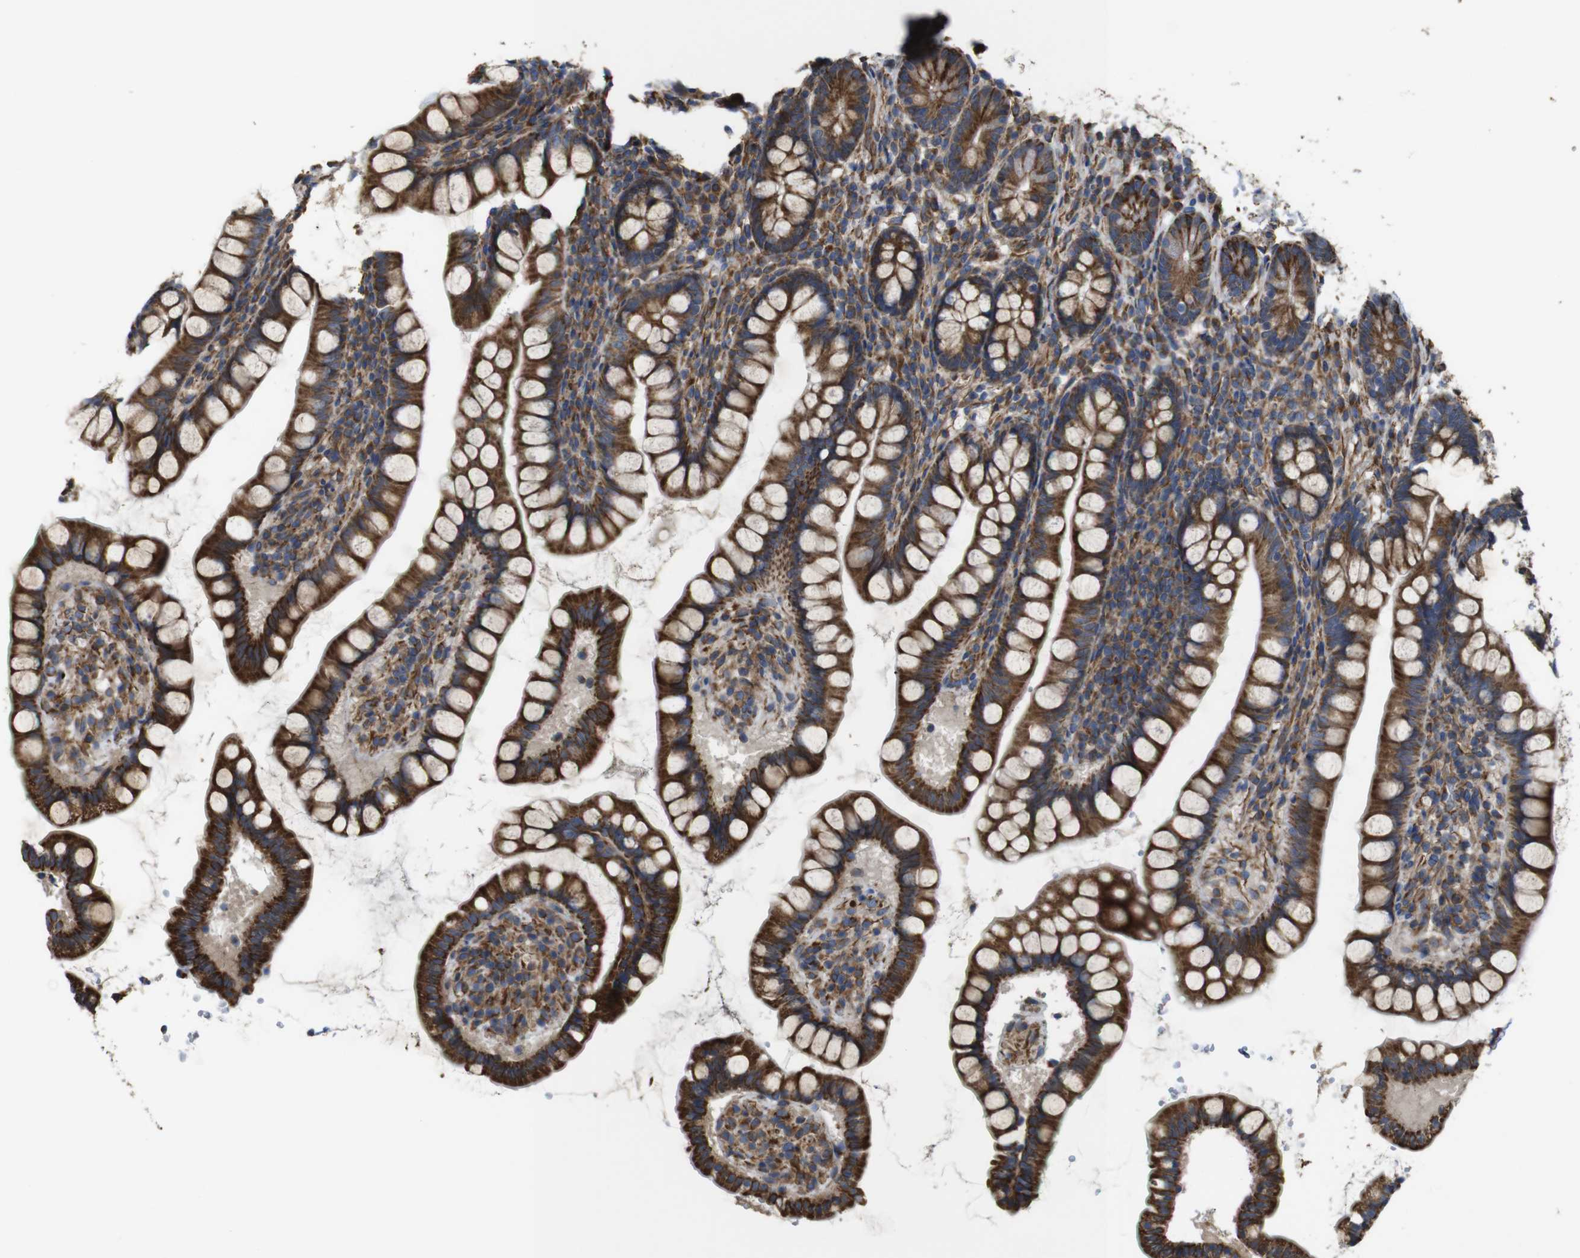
{"staining": {"intensity": "strong", "quantity": ">75%", "location": "cytoplasmic/membranous"}, "tissue": "small intestine", "cell_type": "Glandular cells", "image_type": "normal", "snomed": [{"axis": "morphology", "description": "Normal tissue, NOS"}, {"axis": "topography", "description": "Small intestine"}], "caption": "Immunohistochemistry (IHC) histopathology image of unremarkable small intestine stained for a protein (brown), which reveals high levels of strong cytoplasmic/membranous staining in about >75% of glandular cells.", "gene": "POMK", "patient": {"sex": "female", "age": 84}}